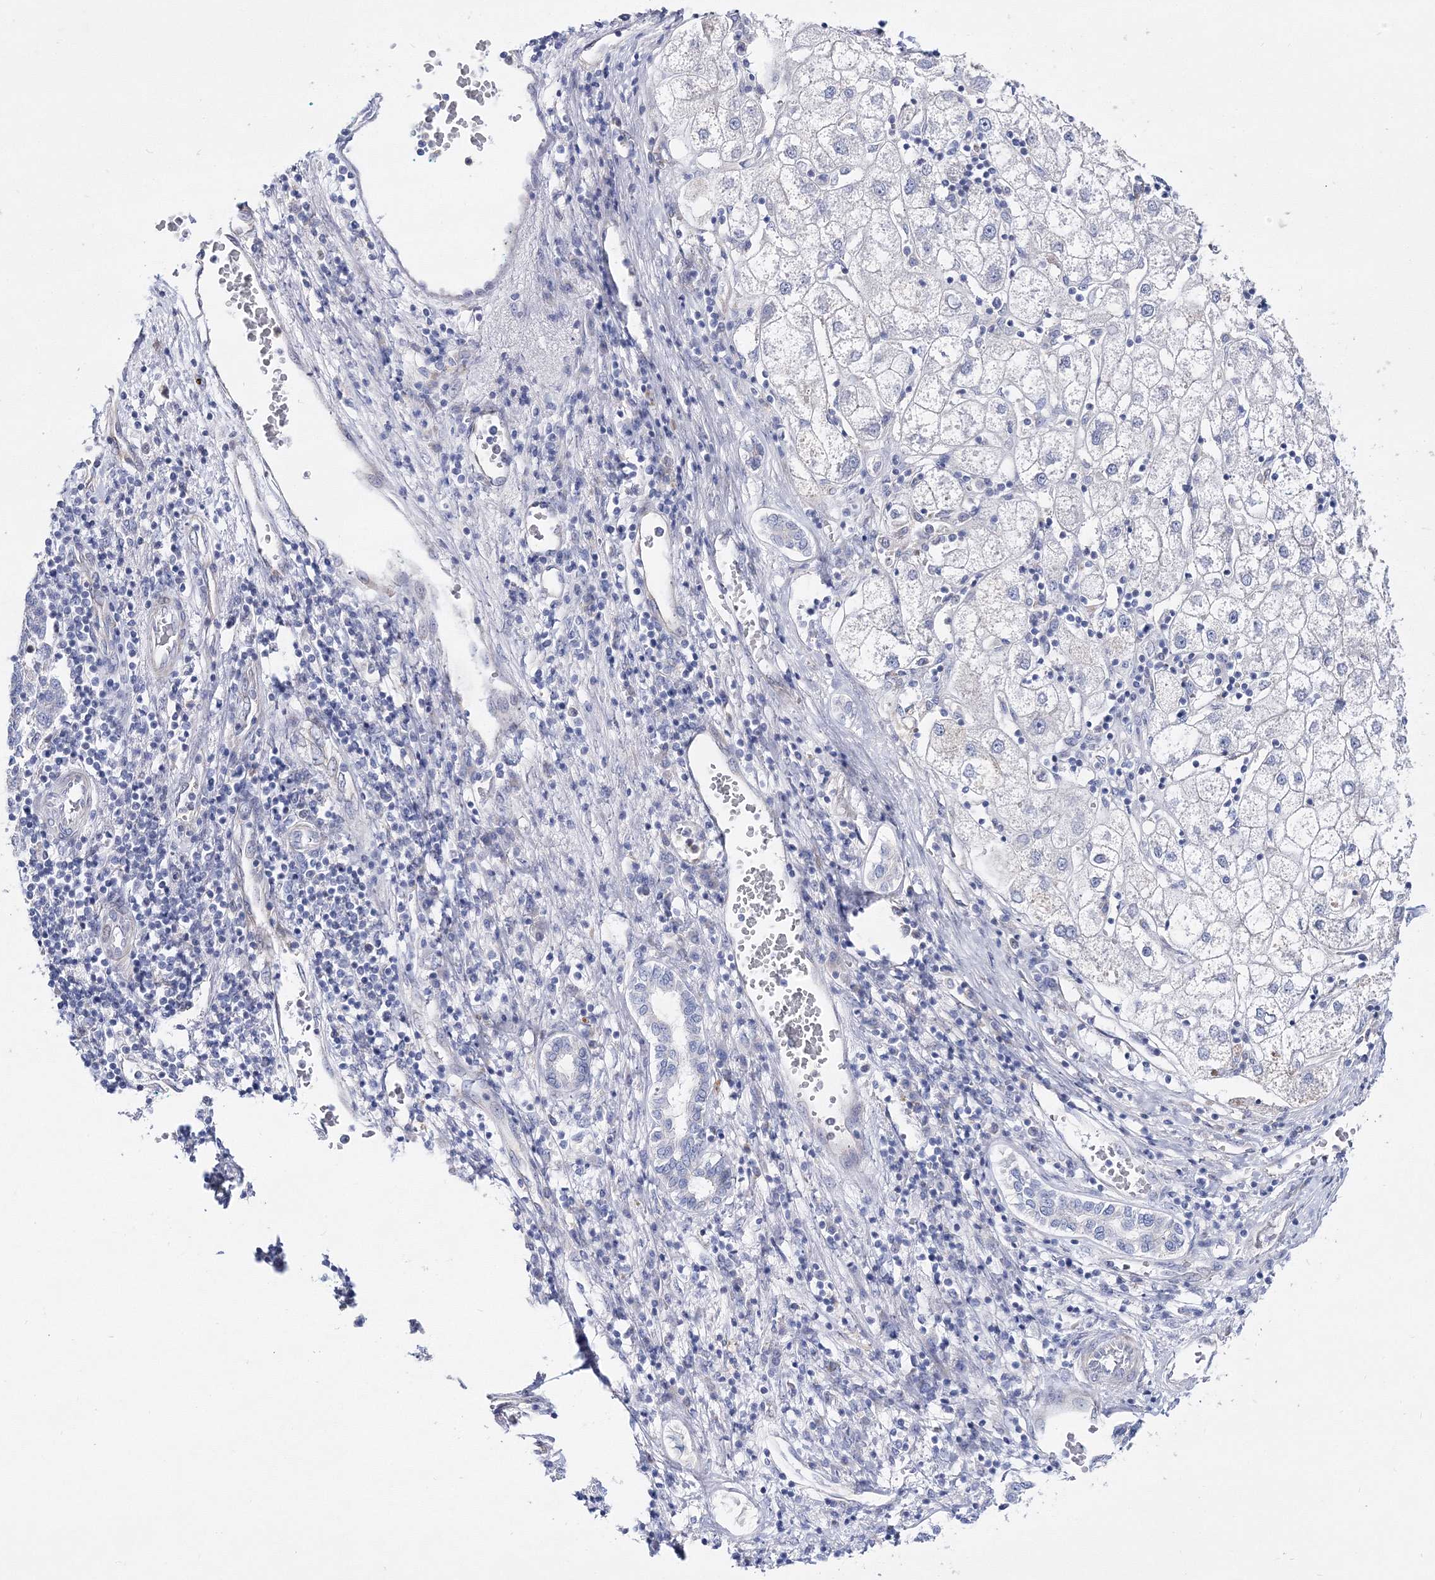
{"staining": {"intensity": "negative", "quantity": "none", "location": "none"}, "tissue": "liver cancer", "cell_type": "Tumor cells", "image_type": "cancer", "snomed": [{"axis": "morphology", "description": "Carcinoma, Hepatocellular, NOS"}, {"axis": "topography", "description": "Liver"}], "caption": "DAB (3,3'-diaminobenzidine) immunohistochemical staining of human liver hepatocellular carcinoma displays no significant staining in tumor cells. Brightfield microscopy of immunohistochemistry stained with DAB (3,3'-diaminobenzidine) (brown) and hematoxylin (blue), captured at high magnification.", "gene": "ARHGAP32", "patient": {"sex": "male", "age": 65}}